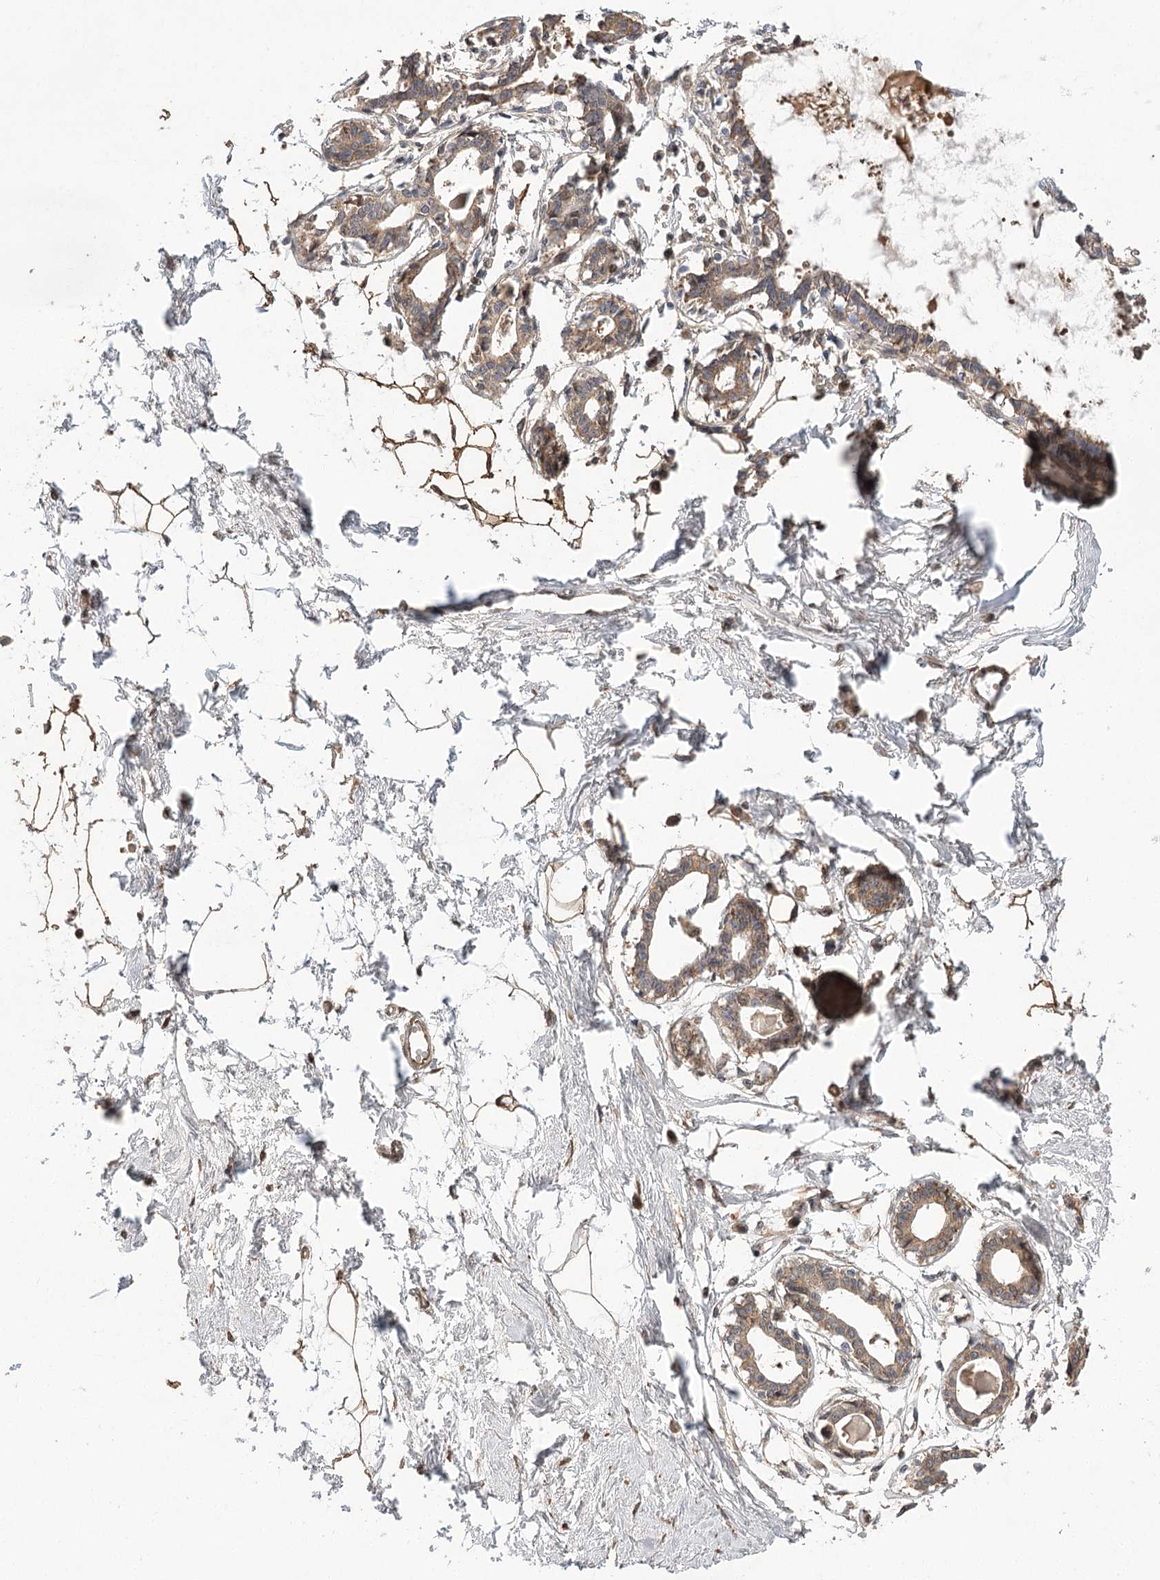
{"staining": {"intensity": "moderate", "quantity": ">75%", "location": "cytoplasmic/membranous"}, "tissue": "breast", "cell_type": "Adipocytes", "image_type": "normal", "snomed": [{"axis": "morphology", "description": "Normal tissue, NOS"}, {"axis": "topography", "description": "Breast"}], "caption": "Immunohistochemical staining of unremarkable breast displays >75% levels of moderate cytoplasmic/membranous protein expression in about >75% of adipocytes.", "gene": "LSS", "patient": {"sex": "female", "age": 45}}